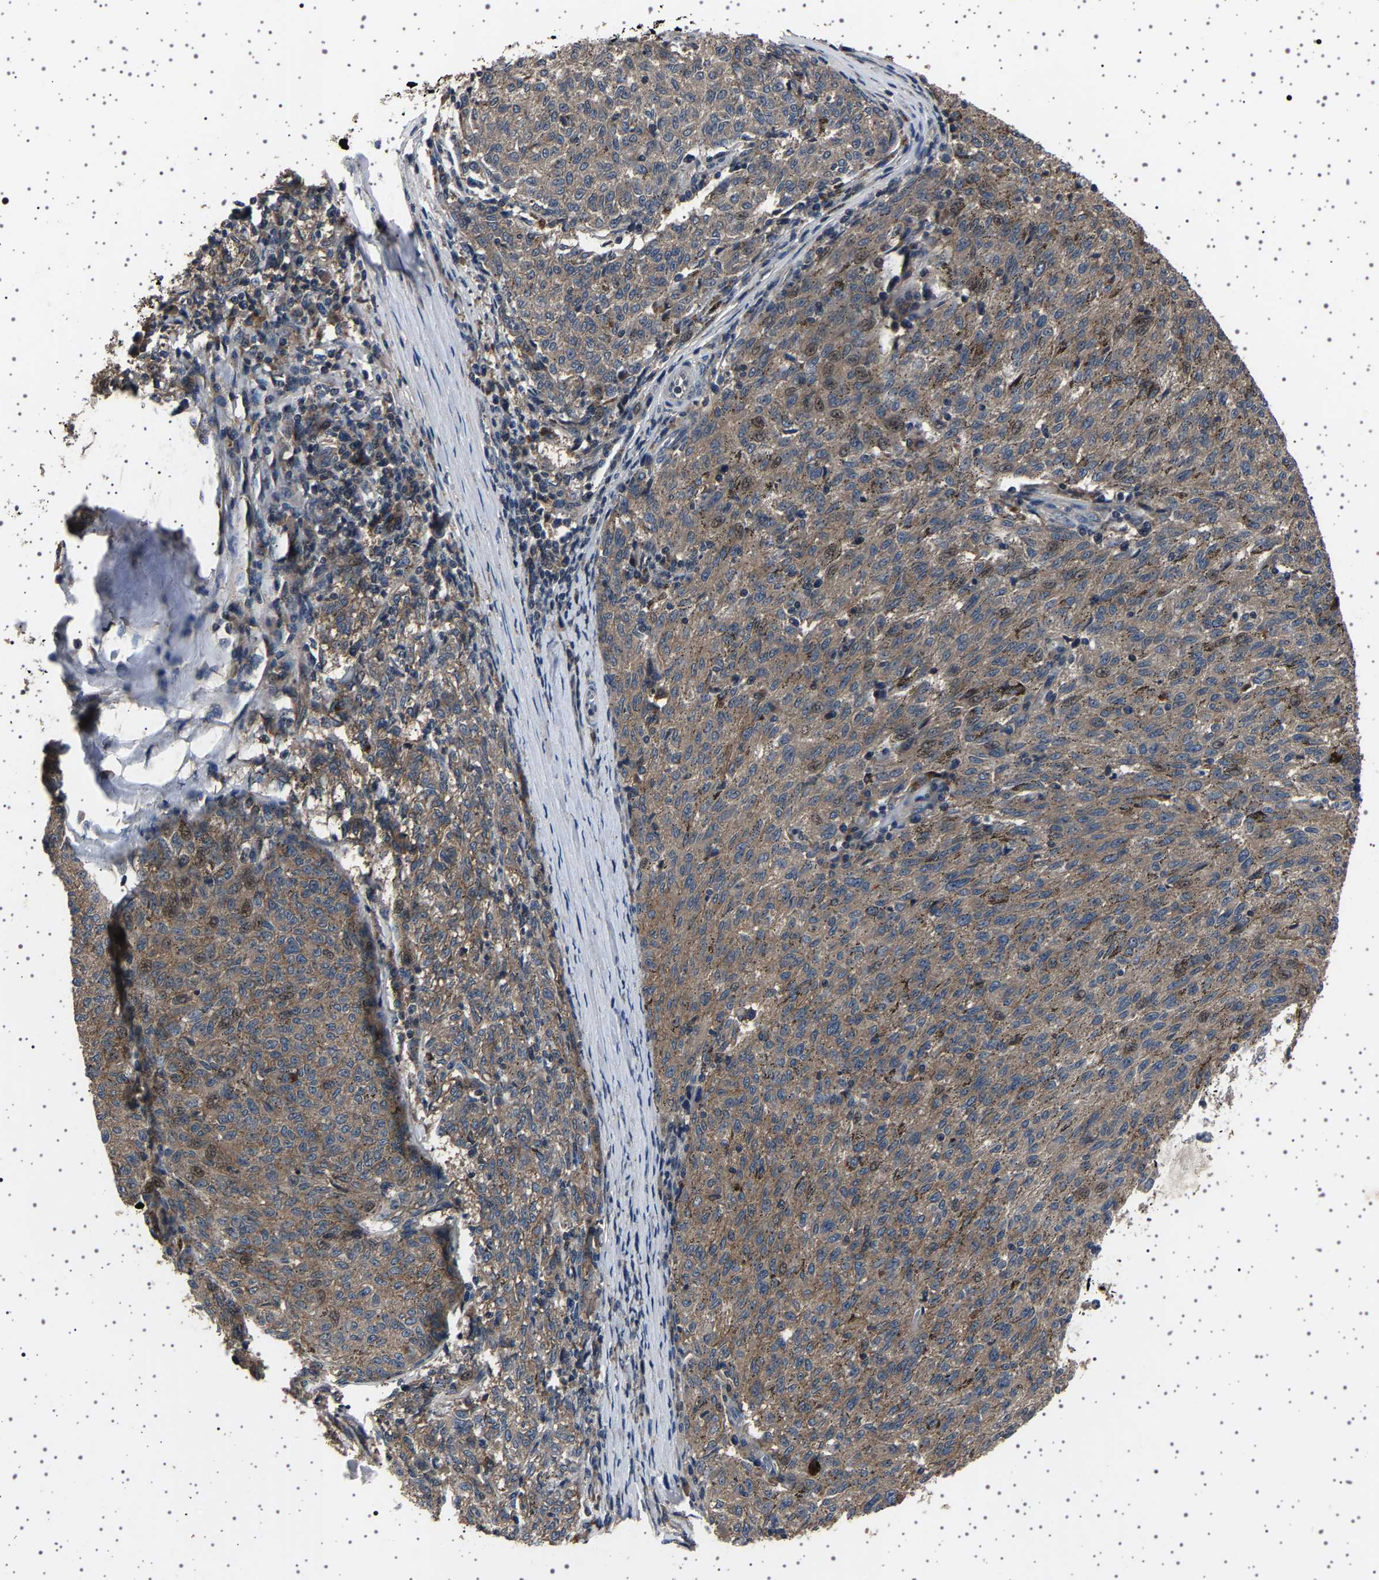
{"staining": {"intensity": "moderate", "quantity": ">75%", "location": "cytoplasmic/membranous"}, "tissue": "melanoma", "cell_type": "Tumor cells", "image_type": "cancer", "snomed": [{"axis": "morphology", "description": "Malignant melanoma, NOS"}, {"axis": "topography", "description": "Skin"}], "caption": "This is a micrograph of IHC staining of malignant melanoma, which shows moderate expression in the cytoplasmic/membranous of tumor cells.", "gene": "NCKAP1", "patient": {"sex": "female", "age": 72}}